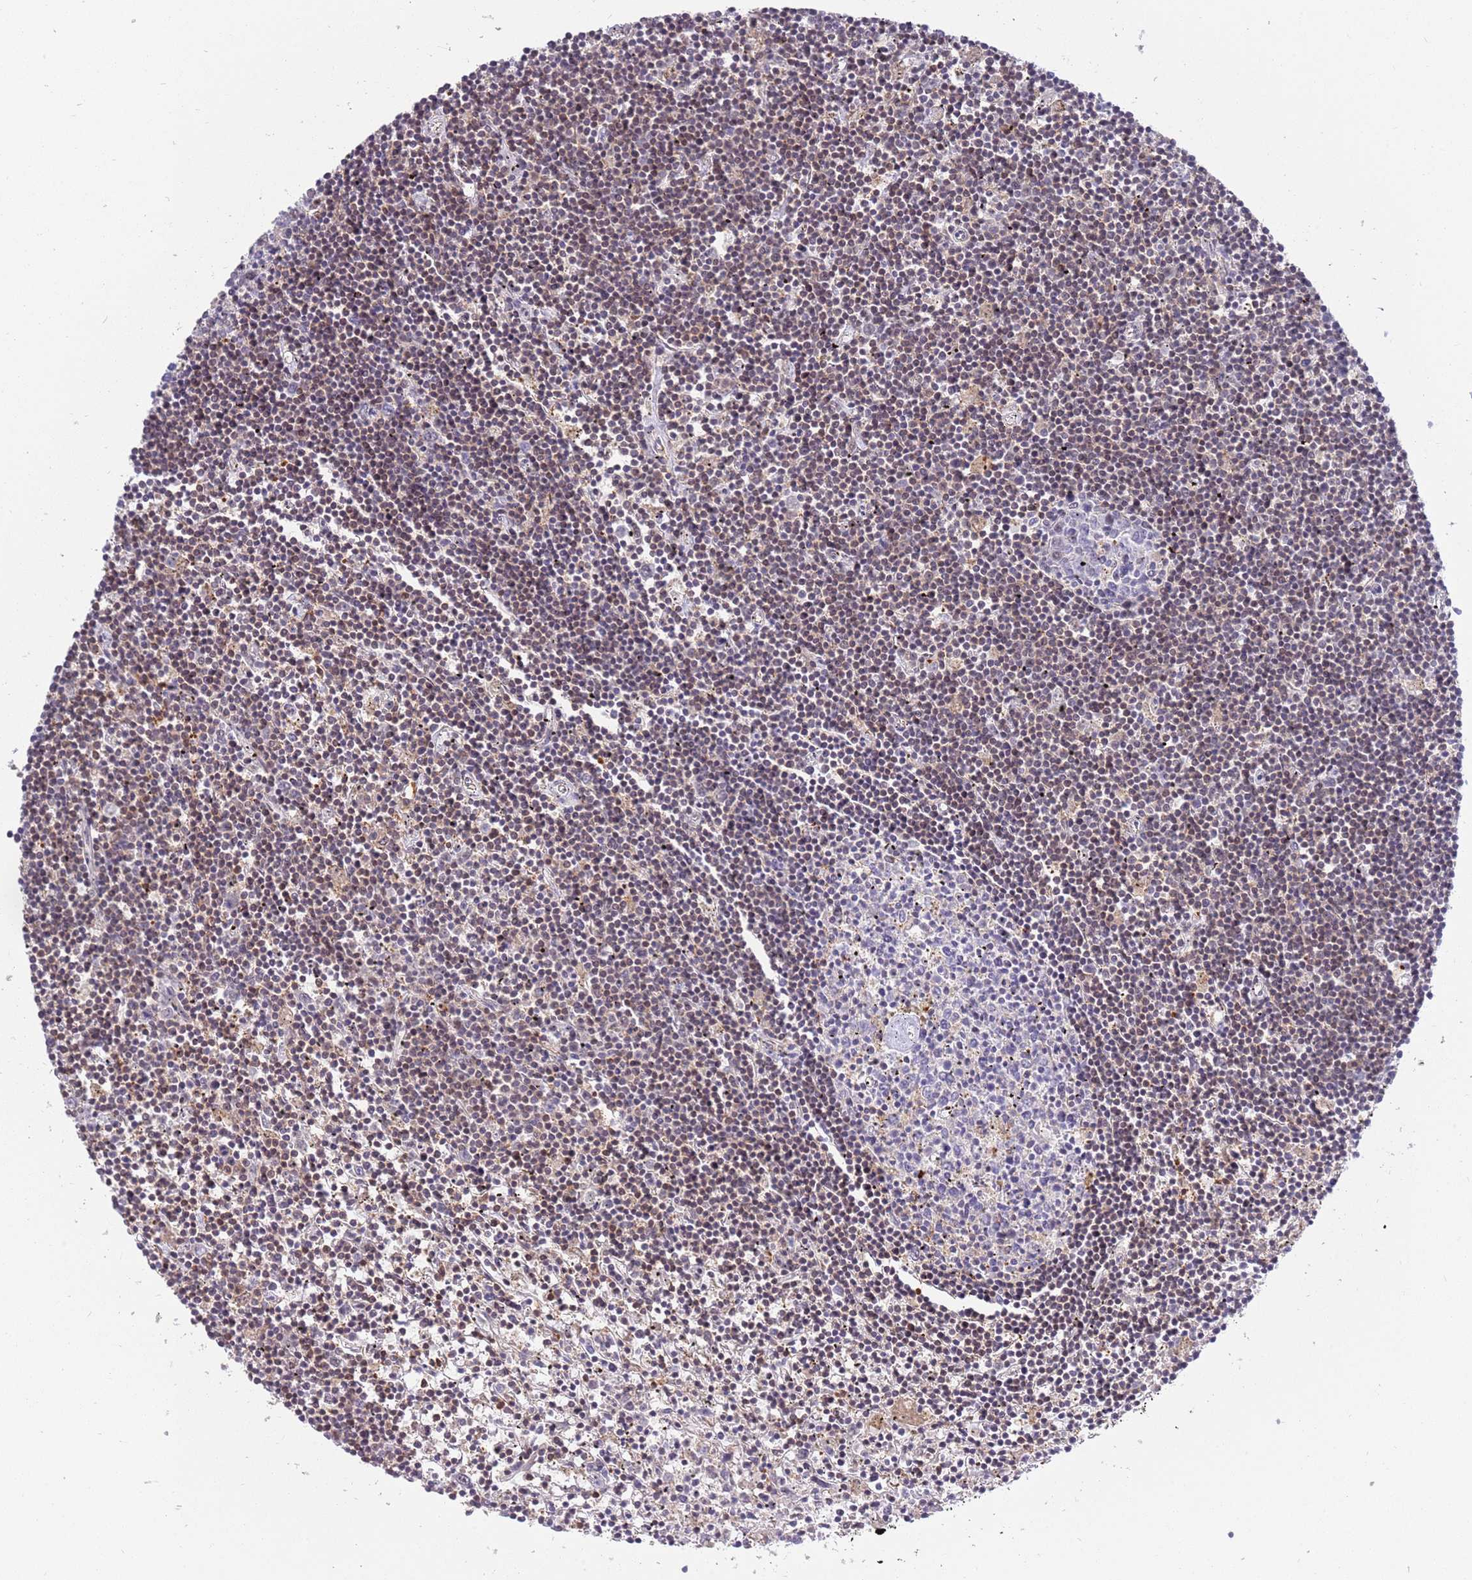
{"staining": {"intensity": "negative", "quantity": "none", "location": "none"}, "tissue": "lymphoma", "cell_type": "Tumor cells", "image_type": "cancer", "snomed": [{"axis": "morphology", "description": "Malignant lymphoma, non-Hodgkin's type, Low grade"}, {"axis": "topography", "description": "Spleen"}], "caption": "Lymphoma was stained to show a protein in brown. There is no significant expression in tumor cells.", "gene": "CCNJL", "patient": {"sex": "male", "age": 76}}